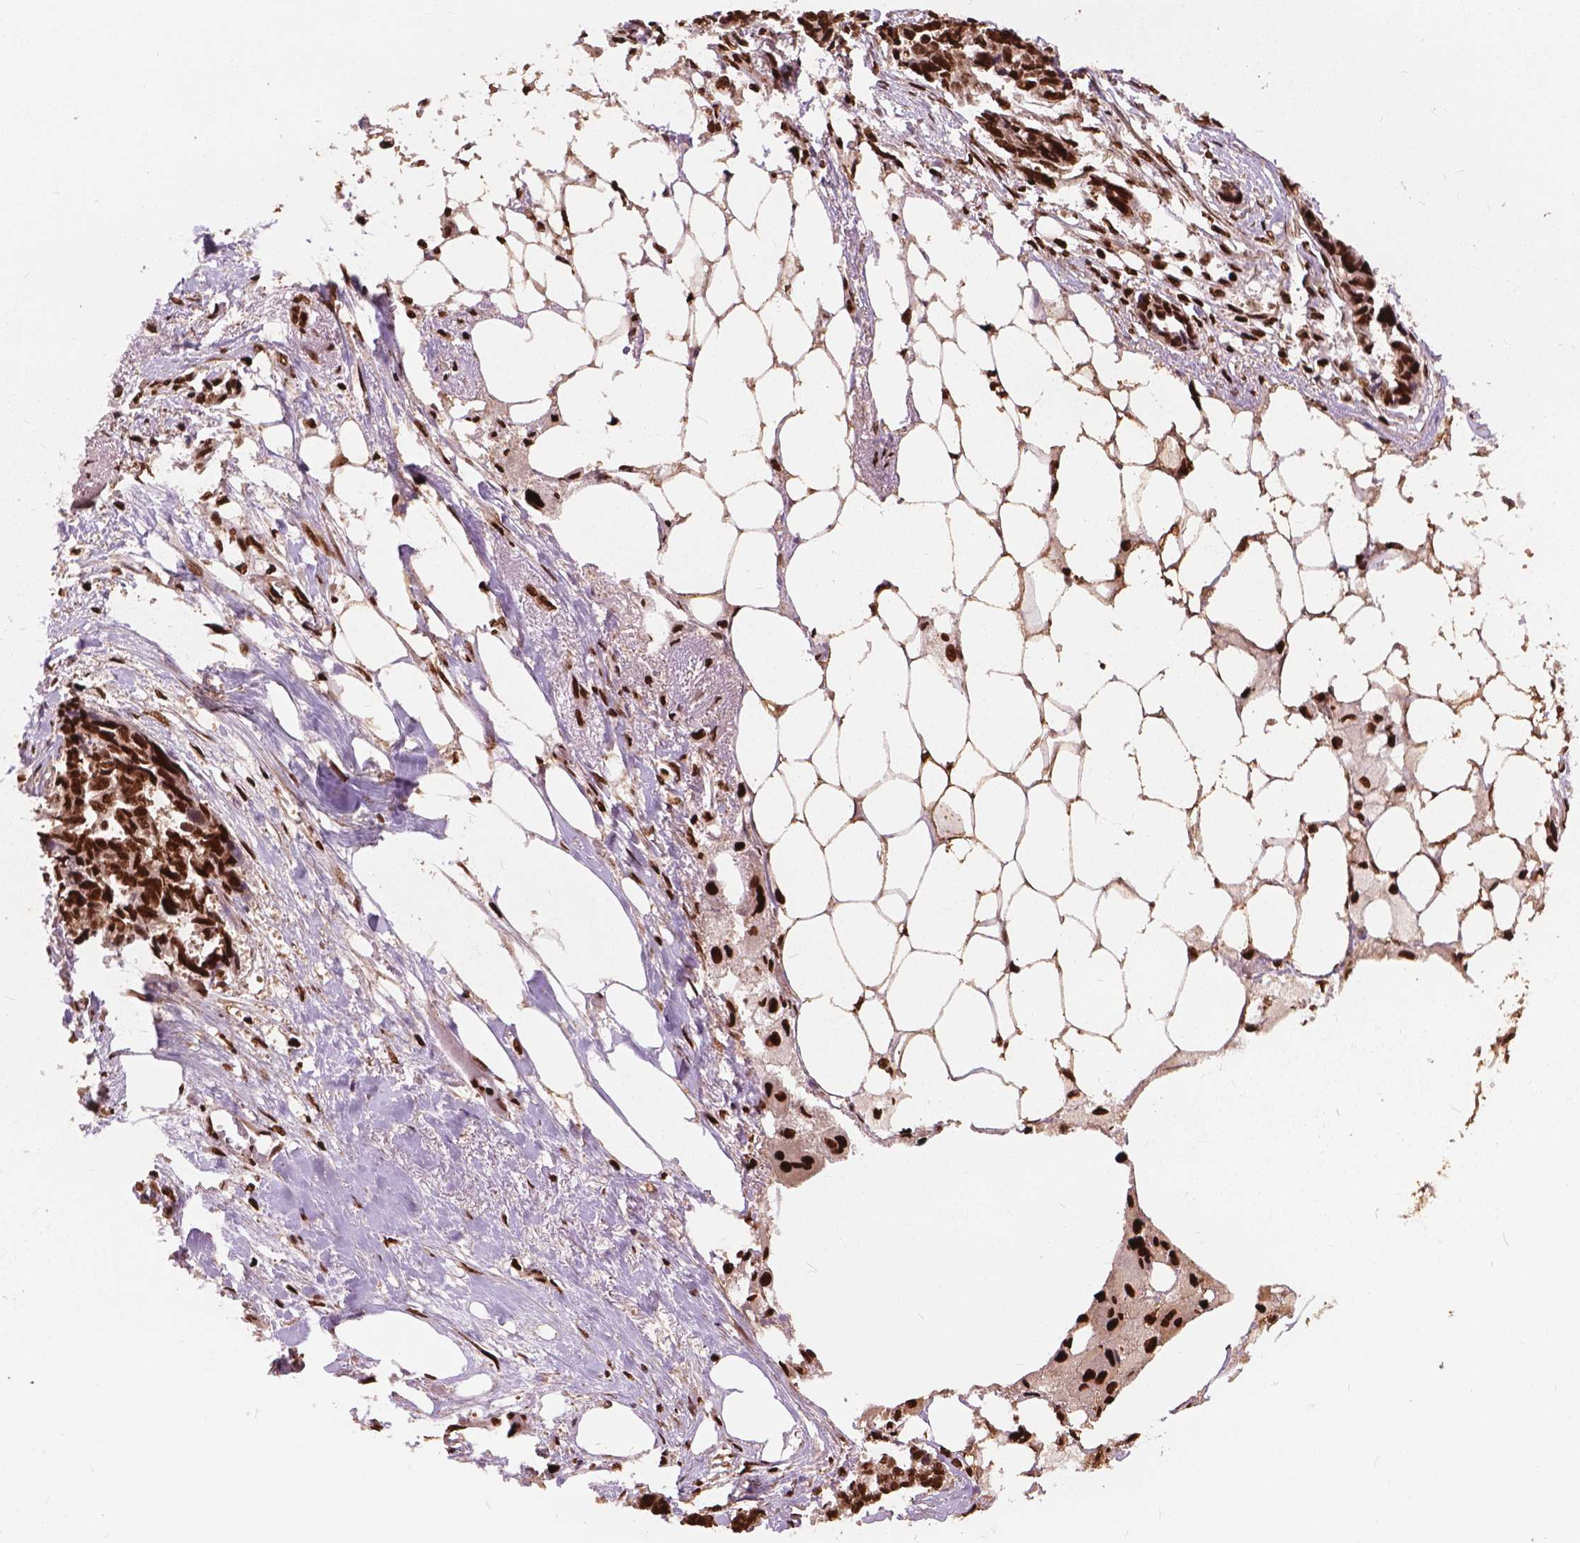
{"staining": {"intensity": "strong", "quantity": ">75%", "location": "nuclear"}, "tissue": "ovarian cancer", "cell_type": "Tumor cells", "image_type": "cancer", "snomed": [{"axis": "morphology", "description": "Cystadenocarcinoma, serous, NOS"}, {"axis": "topography", "description": "Ovary"}], "caption": "Immunohistochemistry (IHC) image of neoplastic tissue: serous cystadenocarcinoma (ovarian) stained using IHC exhibits high levels of strong protein expression localized specifically in the nuclear of tumor cells, appearing as a nuclear brown color.", "gene": "ANP32B", "patient": {"sex": "female", "age": 69}}